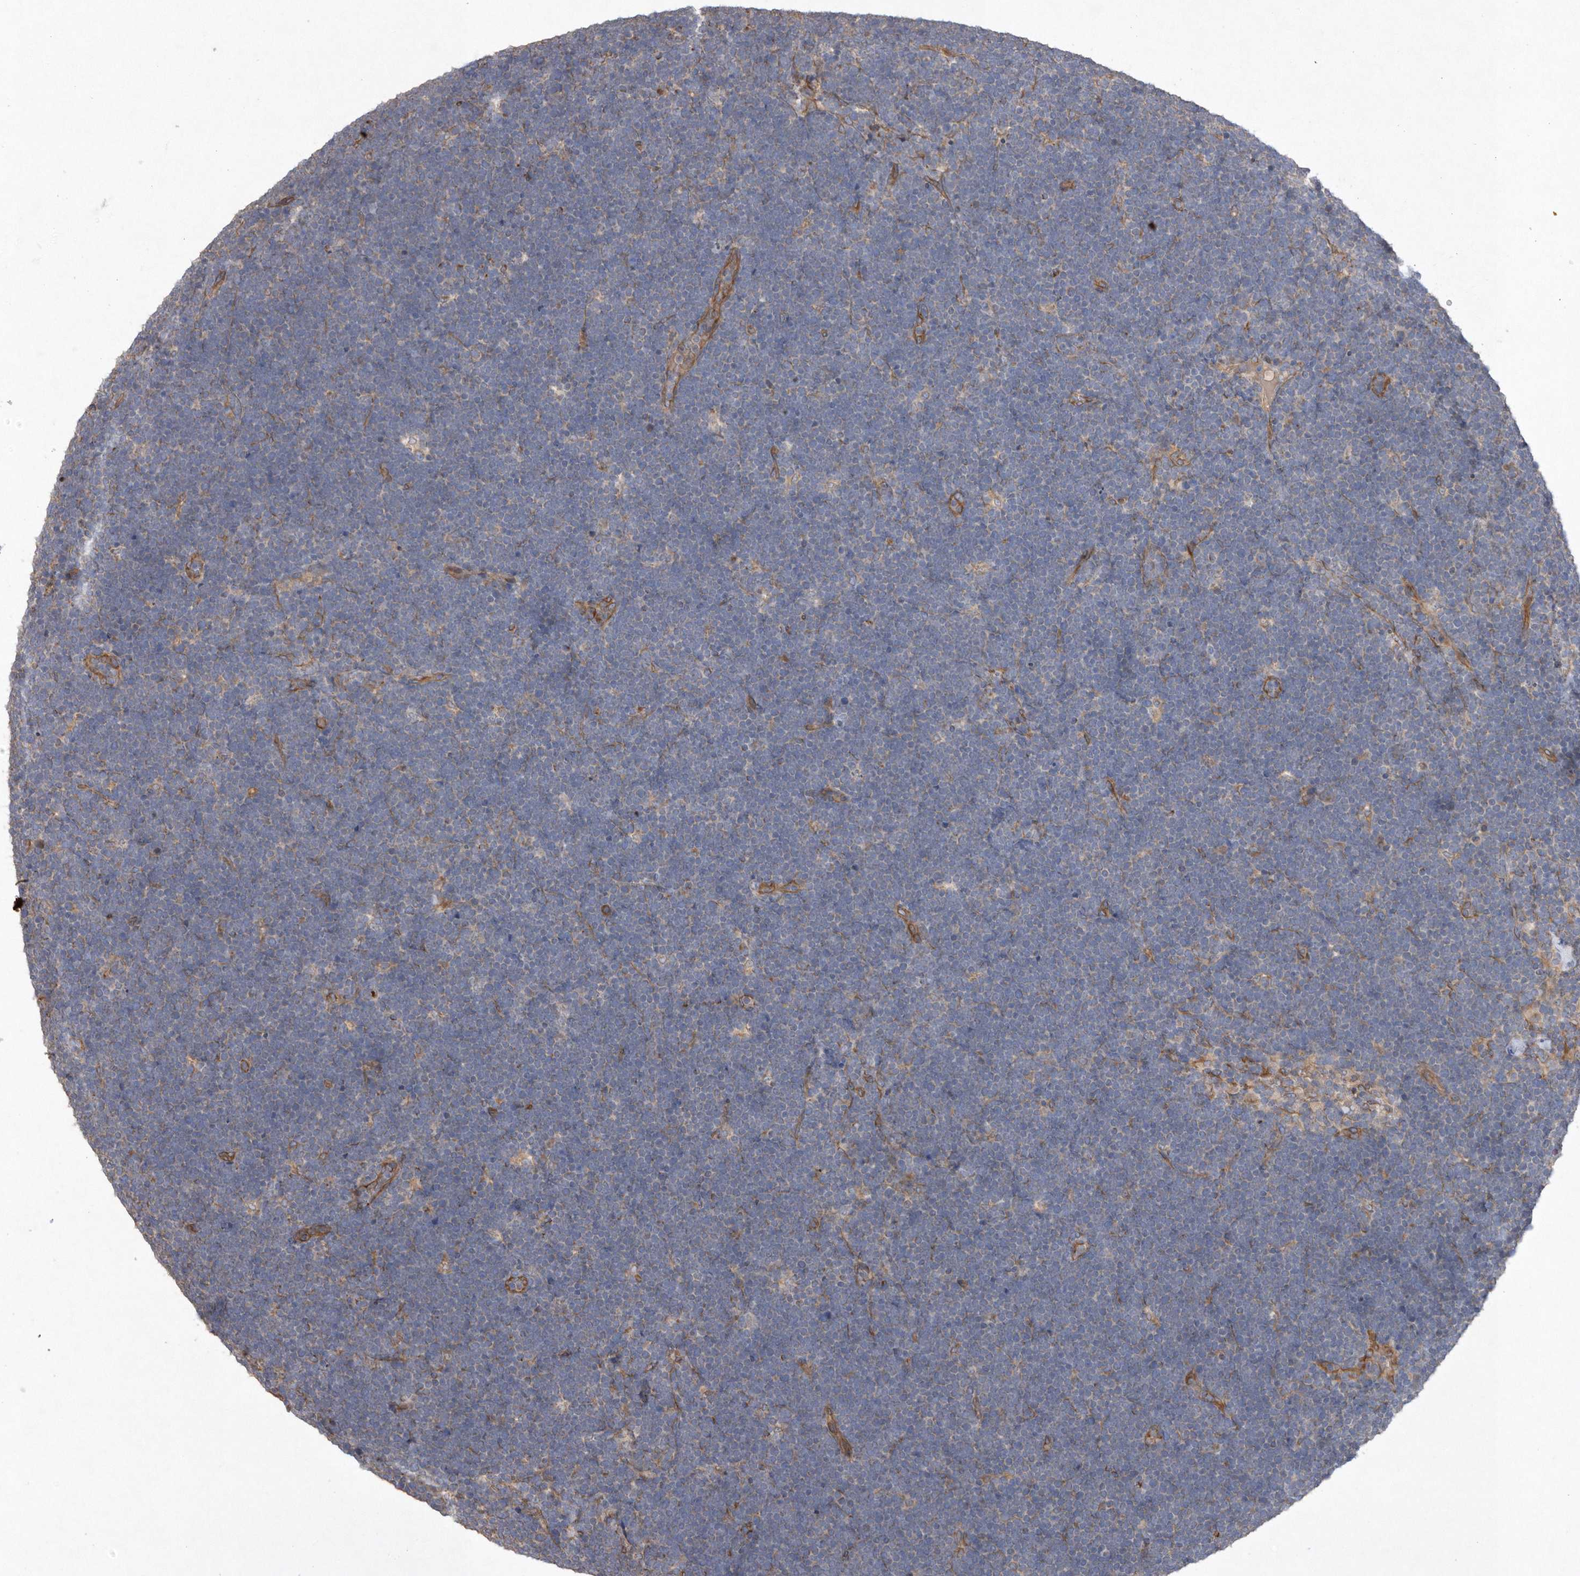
{"staining": {"intensity": "weak", "quantity": "<25%", "location": "cytoplasmic/membranous"}, "tissue": "lymphoma", "cell_type": "Tumor cells", "image_type": "cancer", "snomed": [{"axis": "morphology", "description": "Malignant lymphoma, non-Hodgkin's type, High grade"}, {"axis": "topography", "description": "Lymph node"}], "caption": "Immunohistochemistry histopathology image of neoplastic tissue: malignant lymphoma, non-Hodgkin's type (high-grade) stained with DAB (3,3'-diaminobenzidine) reveals no significant protein staining in tumor cells.", "gene": "PON2", "patient": {"sex": "male", "age": 13}}